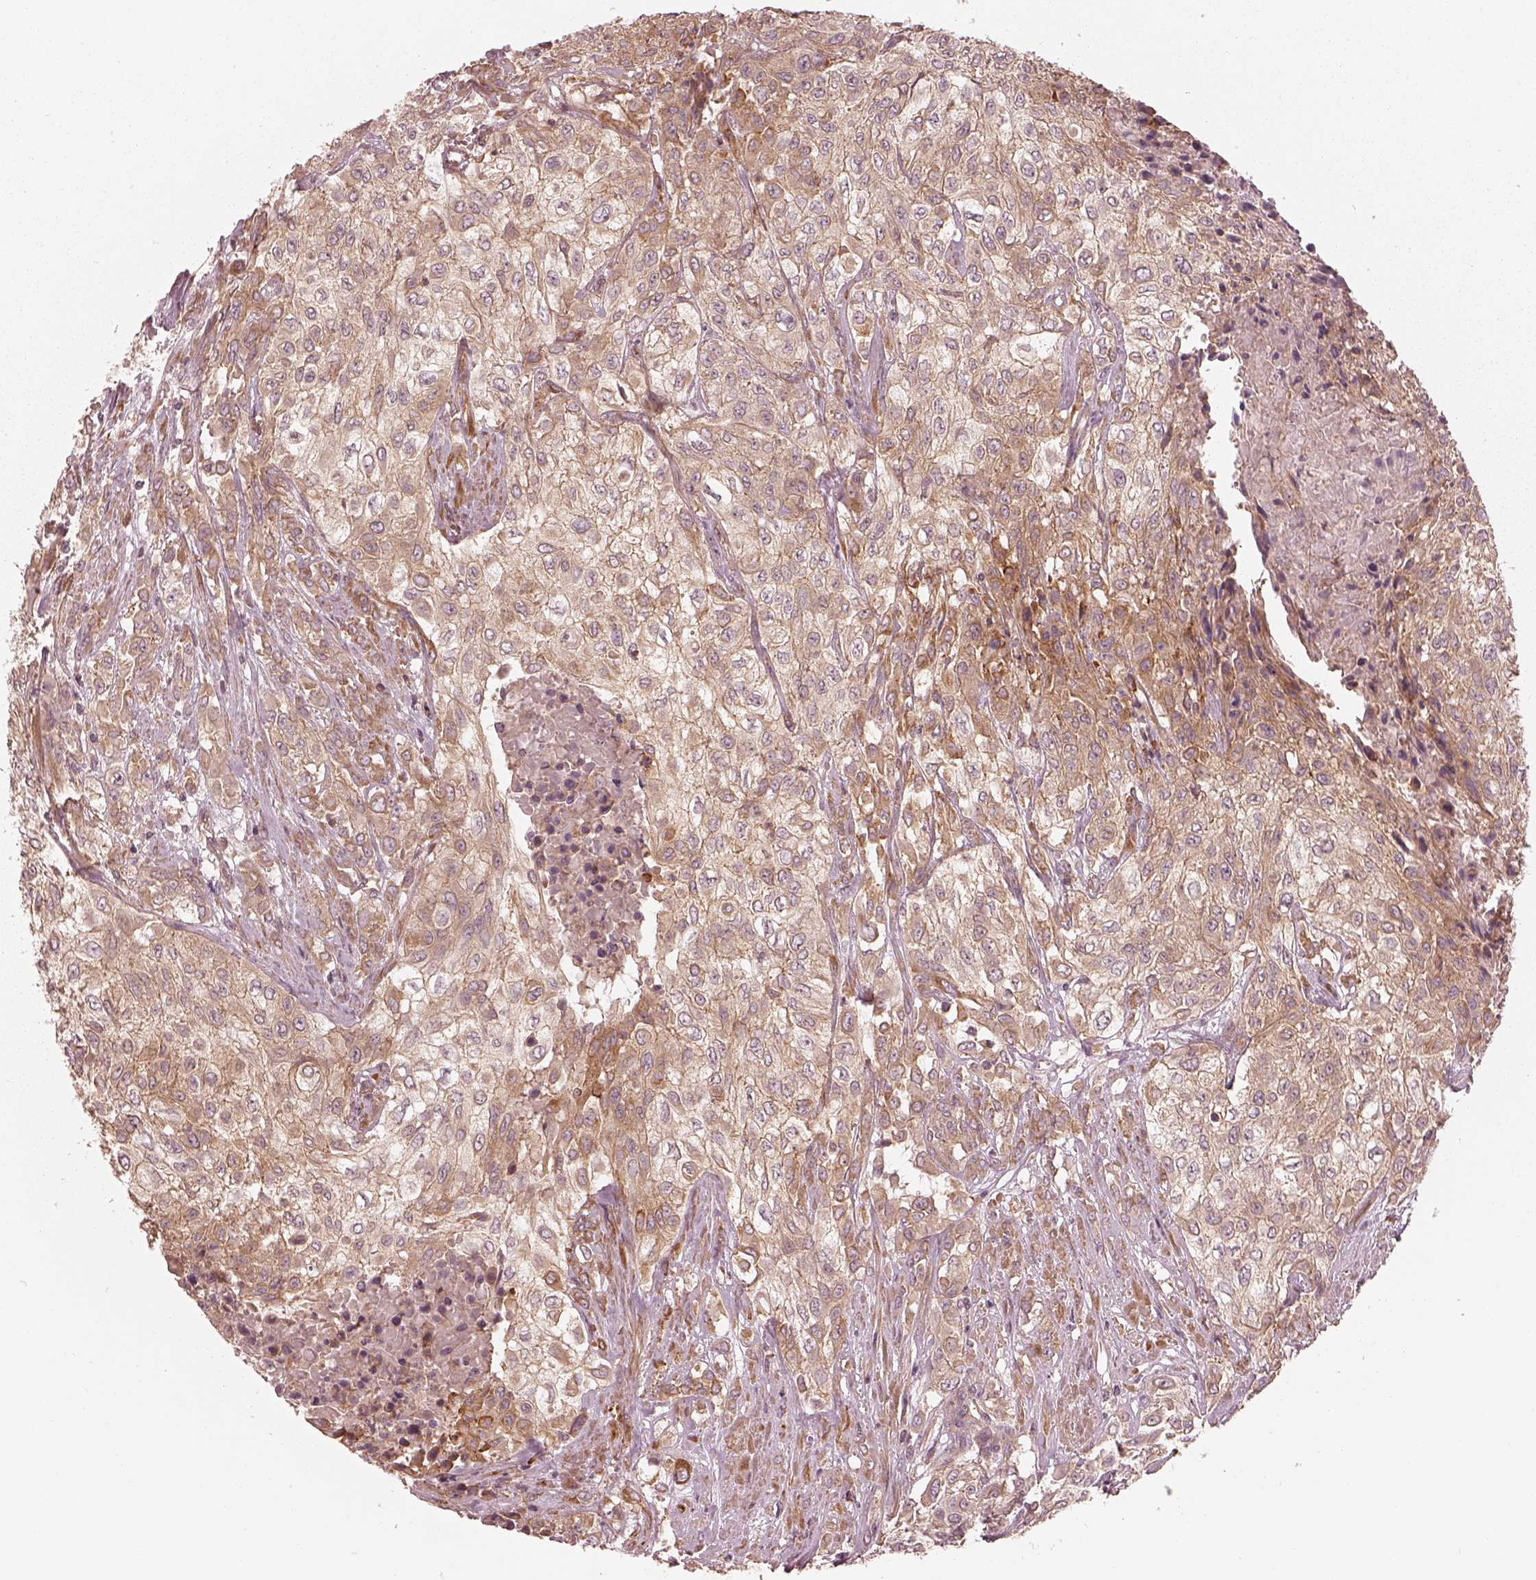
{"staining": {"intensity": "weak", "quantity": ">75%", "location": "cytoplasmic/membranous"}, "tissue": "urothelial cancer", "cell_type": "Tumor cells", "image_type": "cancer", "snomed": [{"axis": "morphology", "description": "Urothelial carcinoma, High grade"}, {"axis": "topography", "description": "Urinary bladder"}], "caption": "High-grade urothelial carcinoma tissue exhibits weak cytoplasmic/membranous staining in about >75% of tumor cells, visualized by immunohistochemistry.", "gene": "FAM107B", "patient": {"sex": "male", "age": 57}}